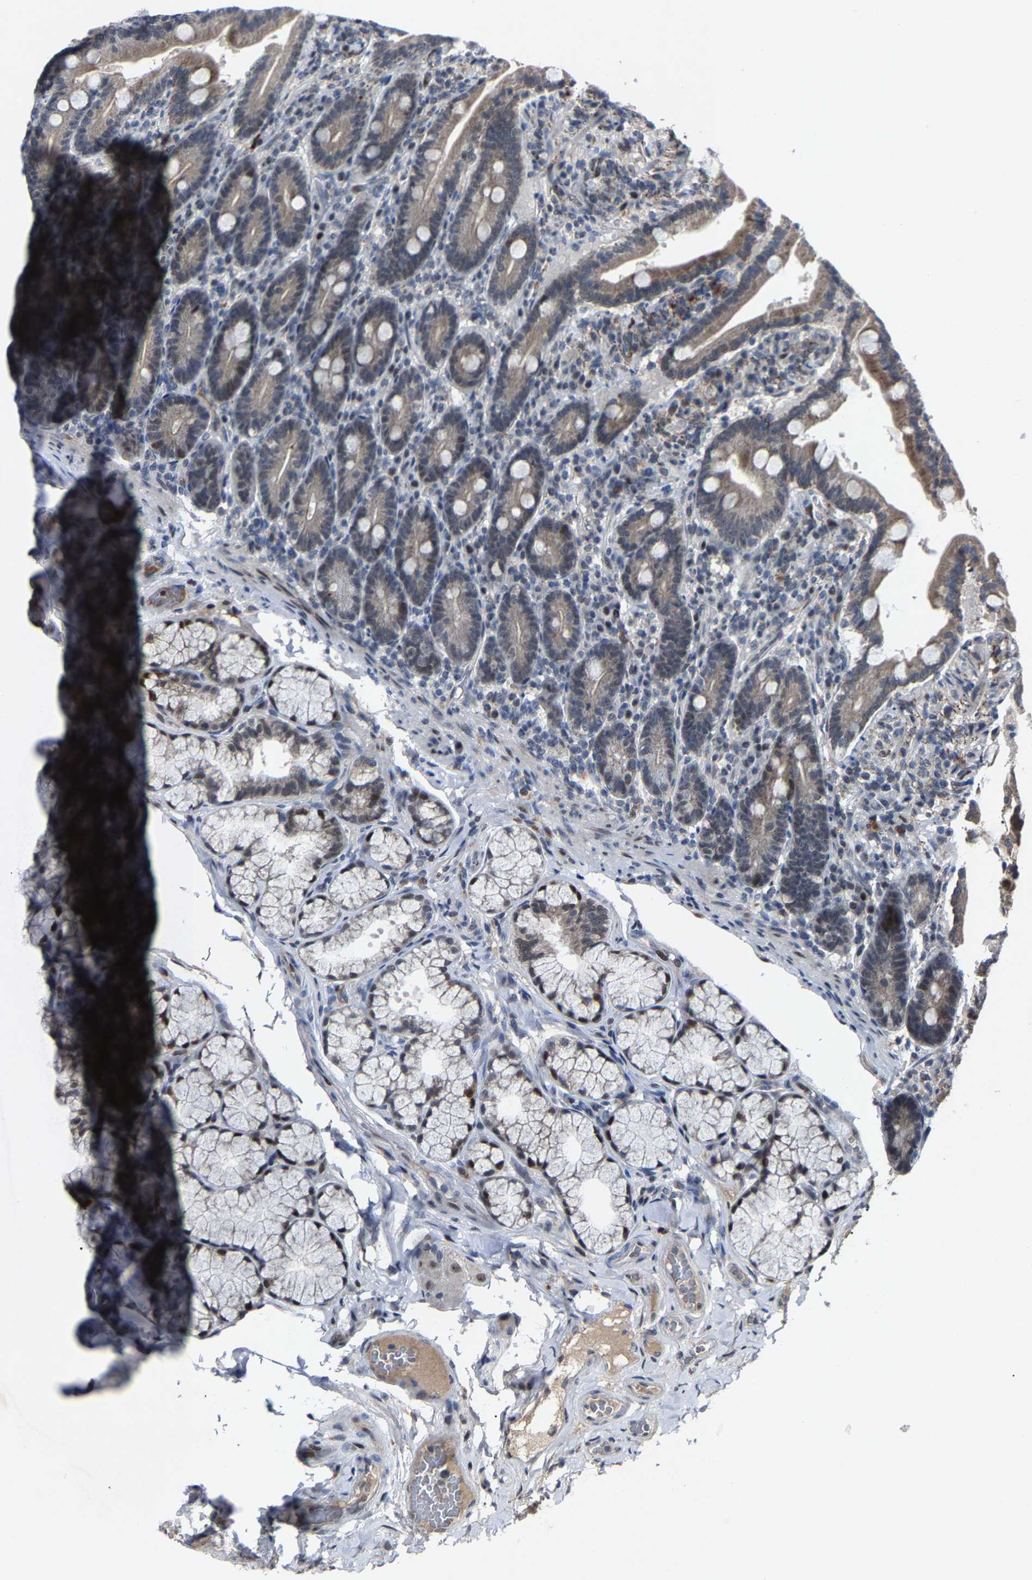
{"staining": {"intensity": "moderate", "quantity": ">75%", "location": "cytoplasmic/membranous,nuclear"}, "tissue": "duodenum", "cell_type": "Glandular cells", "image_type": "normal", "snomed": [{"axis": "morphology", "description": "Normal tissue, NOS"}, {"axis": "topography", "description": "Duodenum"}], "caption": "A micrograph of duodenum stained for a protein reveals moderate cytoplasmic/membranous,nuclear brown staining in glandular cells.", "gene": "LSM8", "patient": {"sex": "male", "age": 54}}